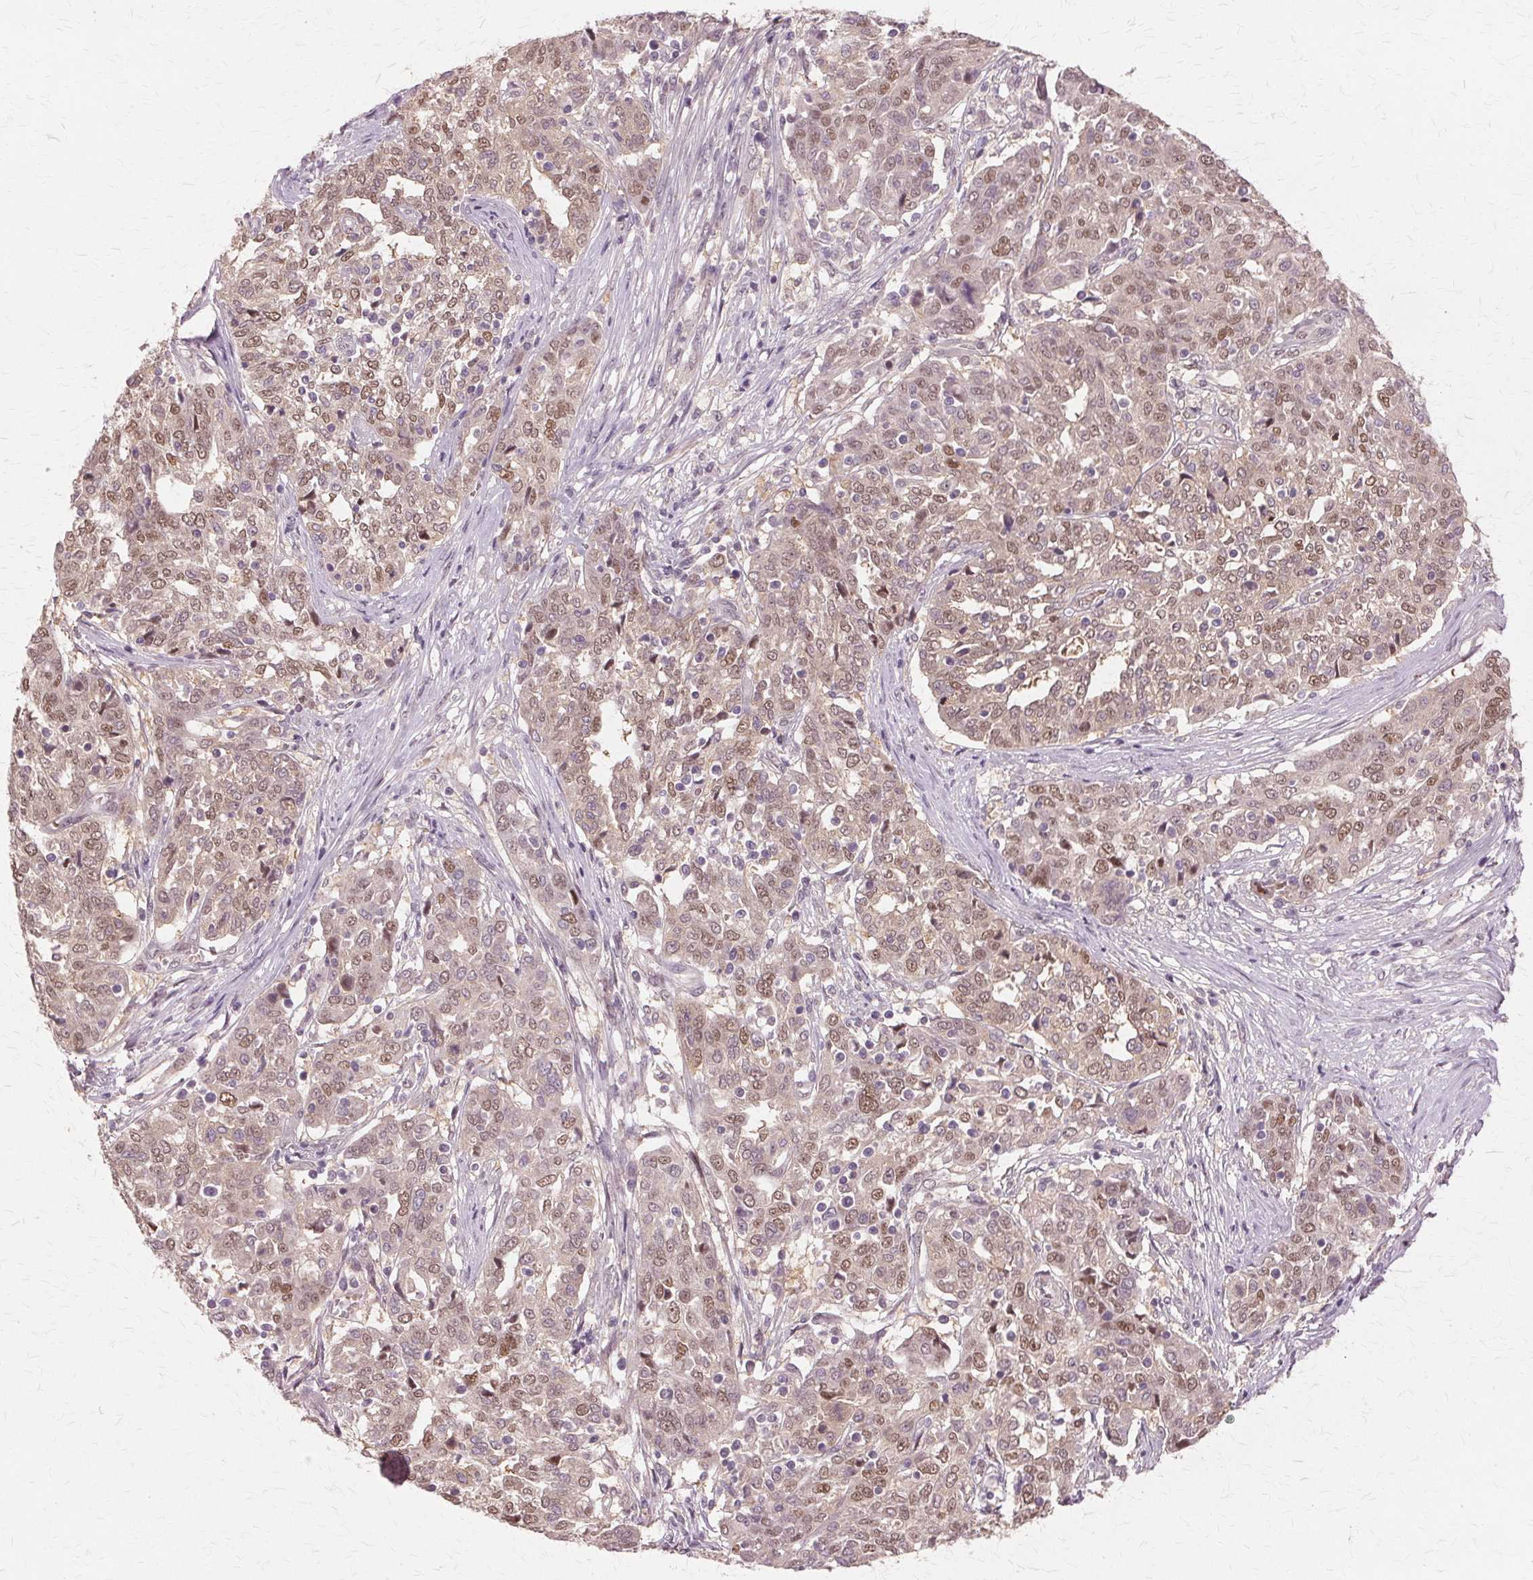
{"staining": {"intensity": "moderate", "quantity": ">75%", "location": "nuclear"}, "tissue": "ovarian cancer", "cell_type": "Tumor cells", "image_type": "cancer", "snomed": [{"axis": "morphology", "description": "Cystadenocarcinoma, serous, NOS"}, {"axis": "topography", "description": "Ovary"}], "caption": "This is a photomicrograph of immunohistochemistry staining of serous cystadenocarcinoma (ovarian), which shows moderate expression in the nuclear of tumor cells.", "gene": "PRMT5", "patient": {"sex": "female", "age": 67}}